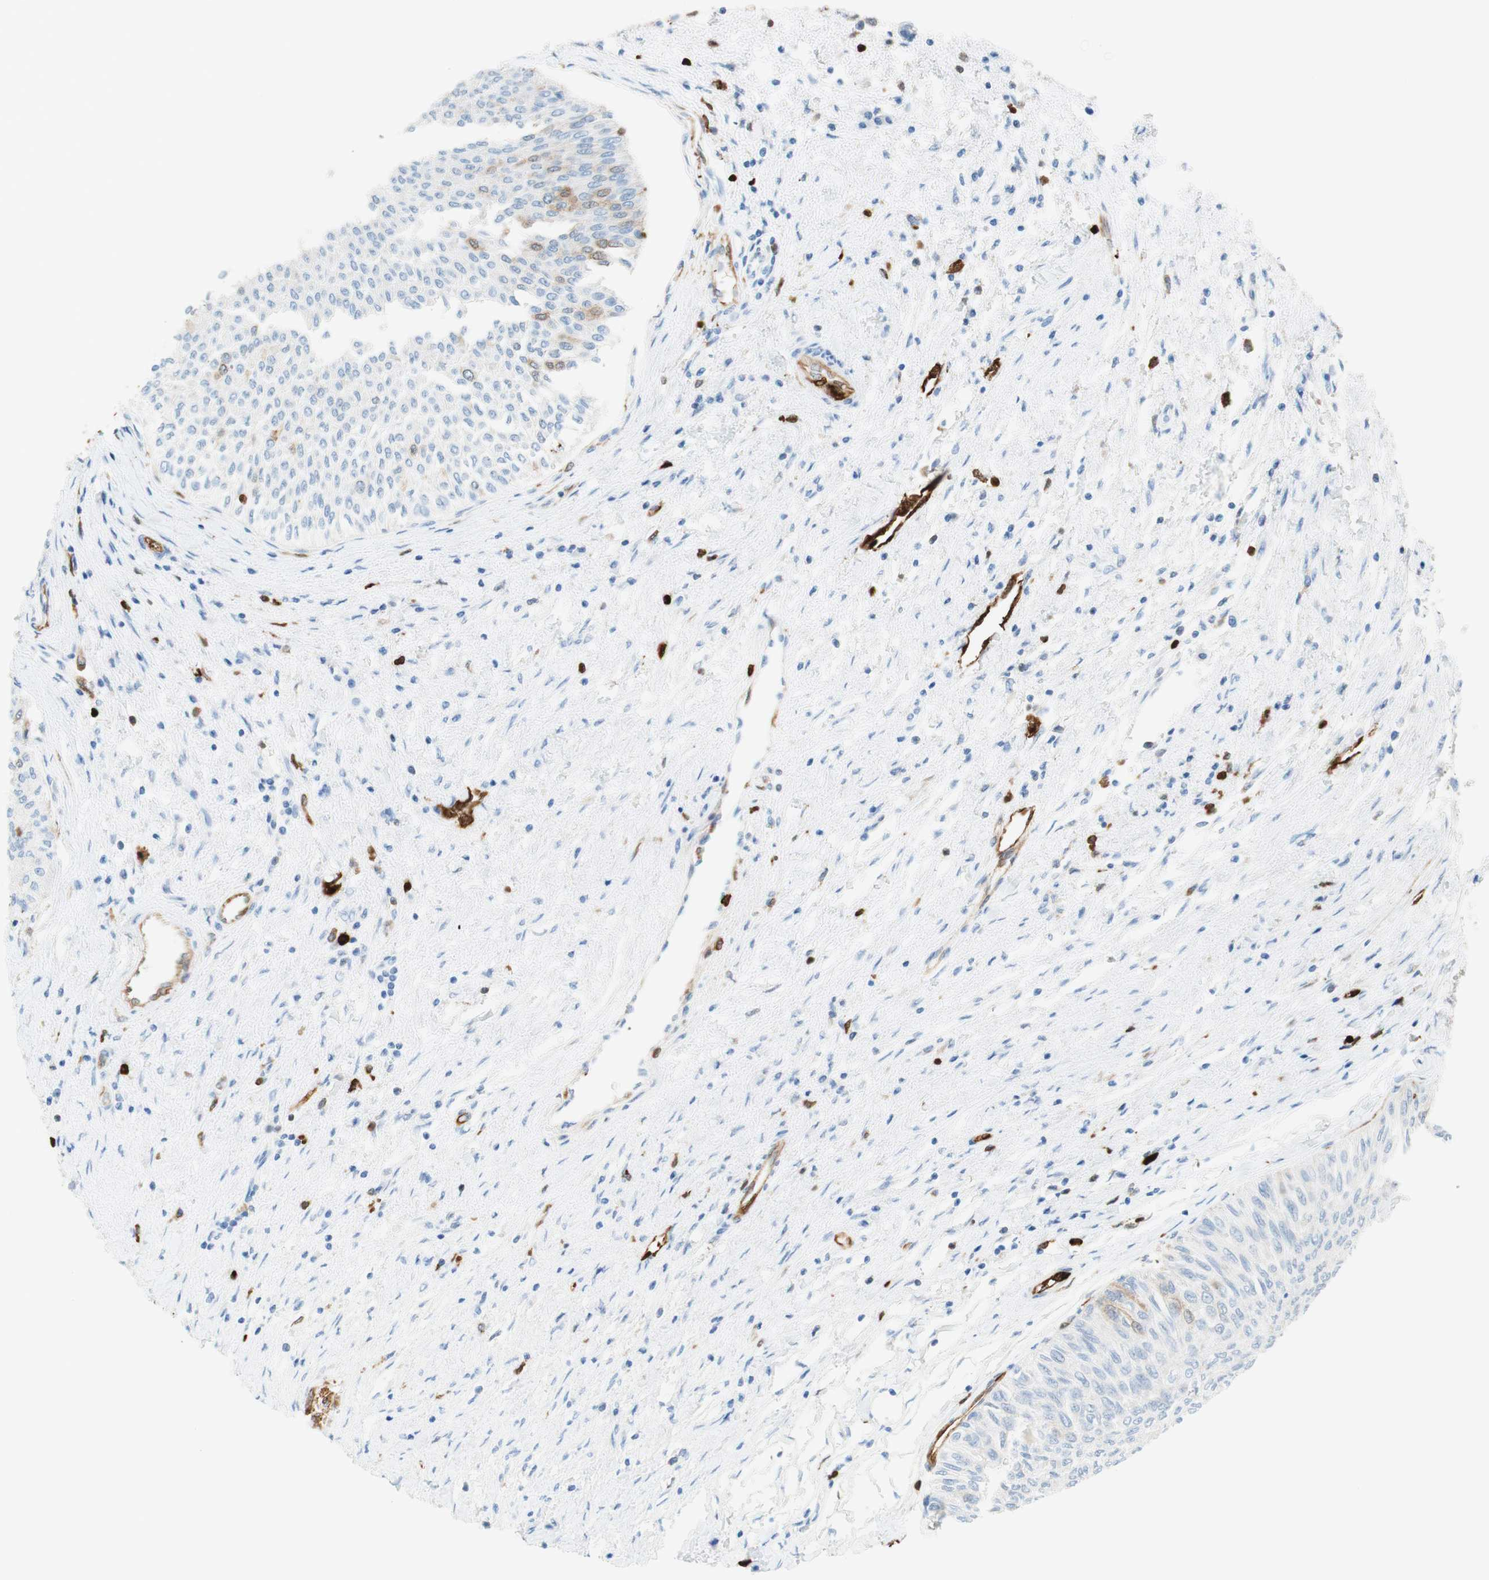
{"staining": {"intensity": "weak", "quantity": "<25%", "location": "cytoplasmic/membranous"}, "tissue": "urothelial cancer", "cell_type": "Tumor cells", "image_type": "cancer", "snomed": [{"axis": "morphology", "description": "Urothelial carcinoma, Low grade"}, {"axis": "topography", "description": "Urinary bladder"}], "caption": "Urothelial carcinoma (low-grade) stained for a protein using immunohistochemistry (IHC) demonstrates no positivity tumor cells.", "gene": "STMN1", "patient": {"sex": "male", "age": 78}}